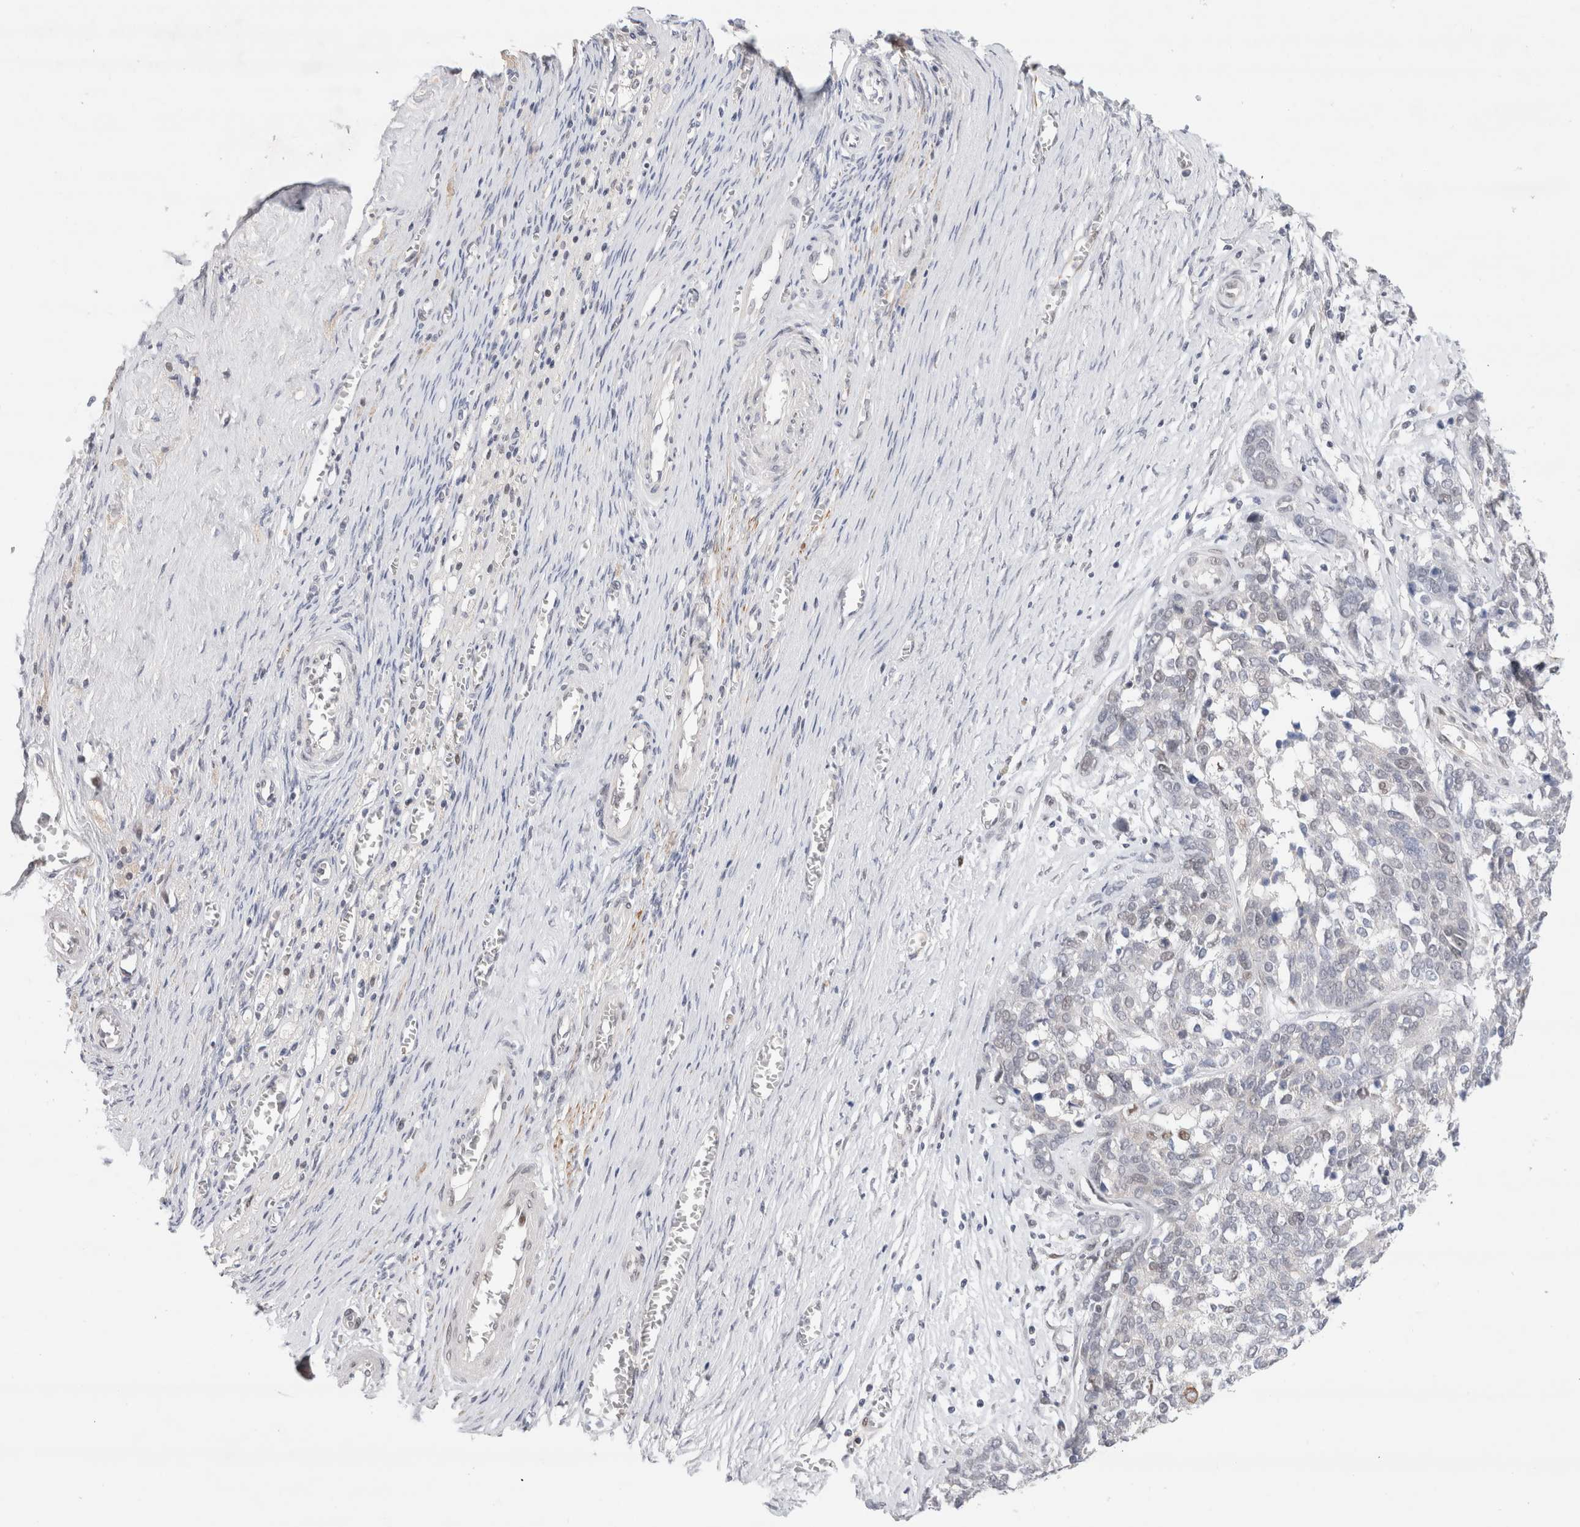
{"staining": {"intensity": "negative", "quantity": "none", "location": "none"}, "tissue": "ovarian cancer", "cell_type": "Tumor cells", "image_type": "cancer", "snomed": [{"axis": "morphology", "description": "Cystadenocarcinoma, serous, NOS"}, {"axis": "topography", "description": "Ovary"}], "caption": "This is an immunohistochemistry photomicrograph of human ovarian cancer (serous cystadenocarcinoma). There is no expression in tumor cells.", "gene": "KNL1", "patient": {"sex": "female", "age": 44}}